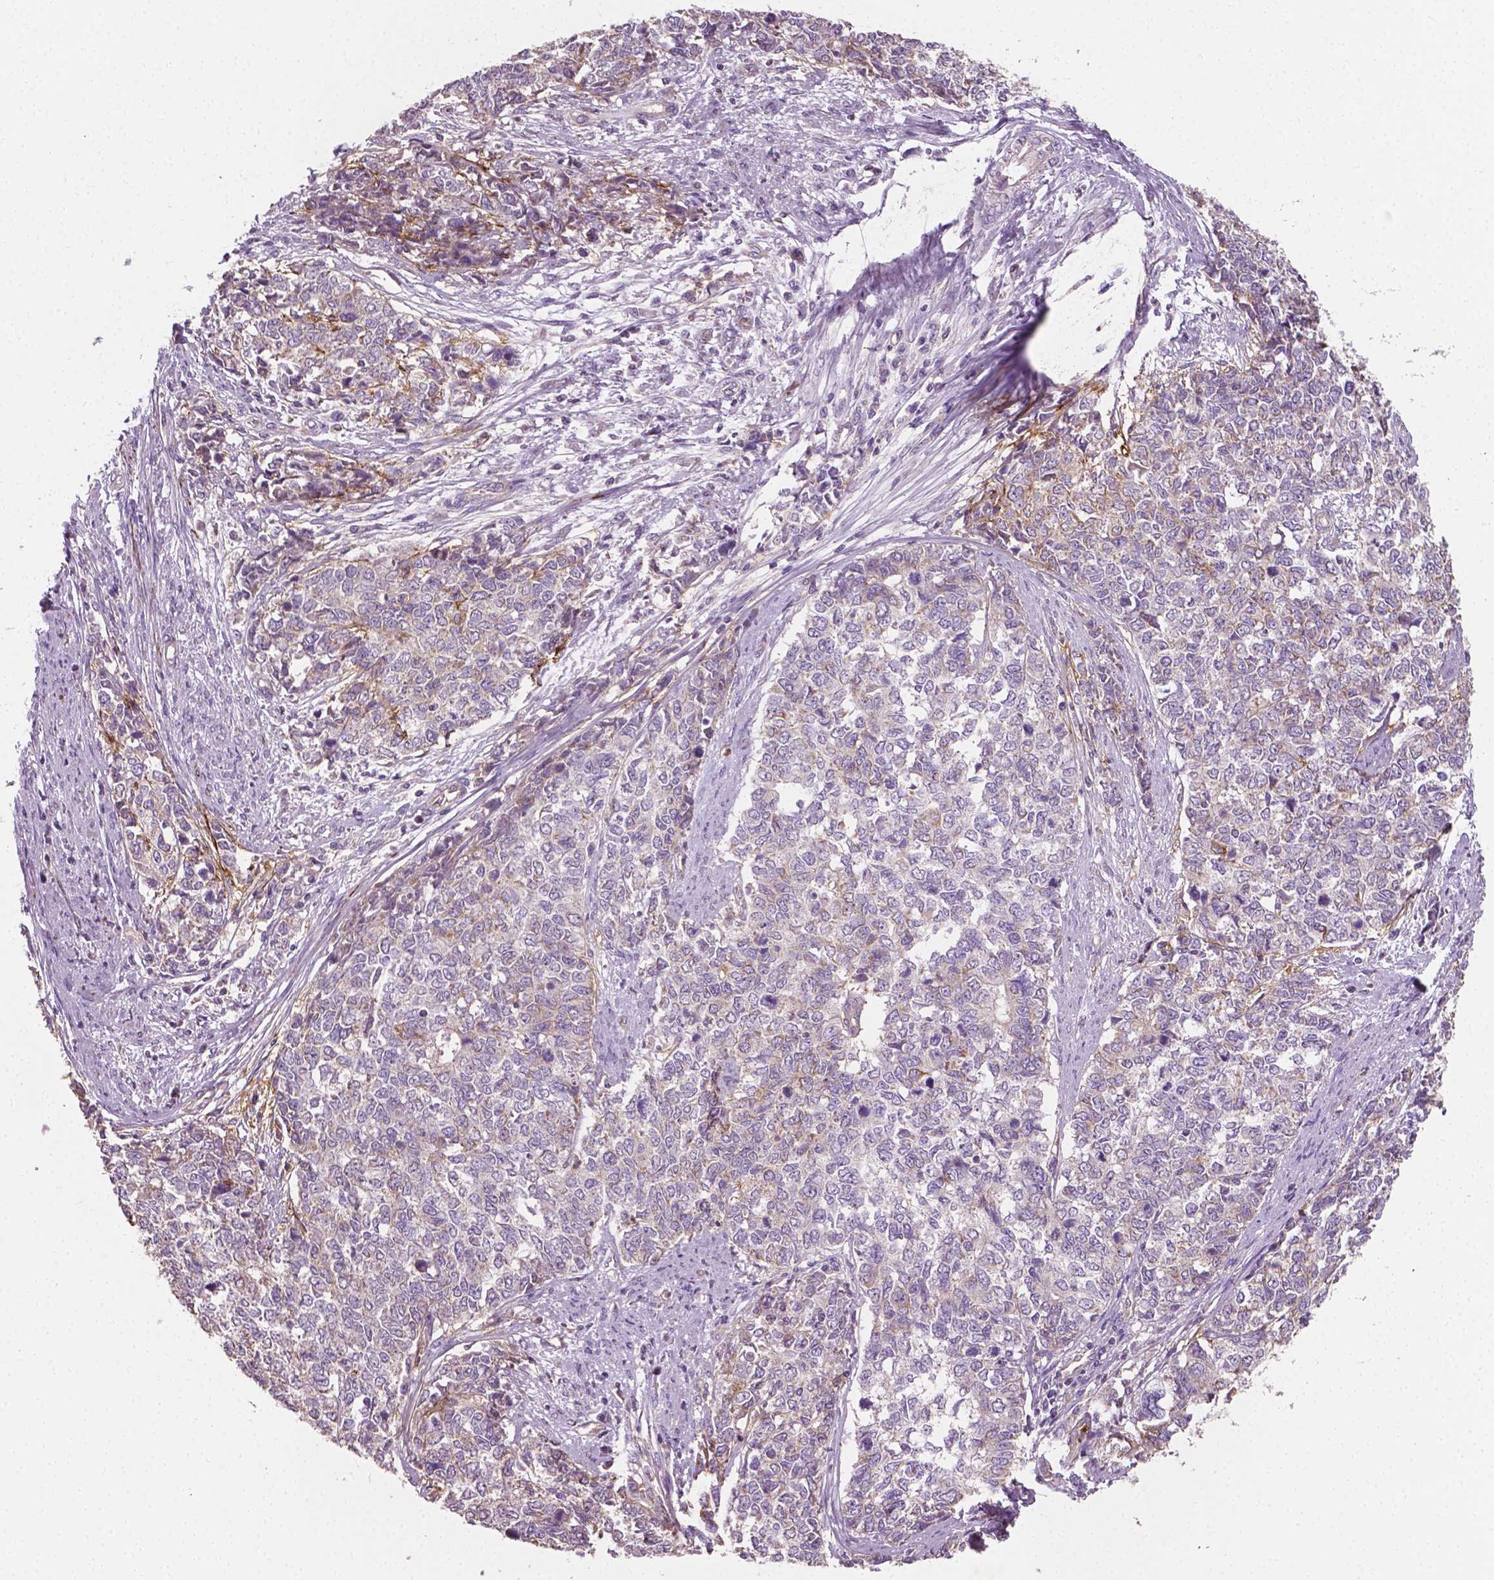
{"staining": {"intensity": "weak", "quantity": "<25%", "location": "cytoplasmic/membranous"}, "tissue": "cervical cancer", "cell_type": "Tumor cells", "image_type": "cancer", "snomed": [{"axis": "morphology", "description": "Adenocarcinoma, NOS"}, {"axis": "topography", "description": "Cervix"}], "caption": "DAB immunohistochemical staining of cervical cancer (adenocarcinoma) demonstrates no significant positivity in tumor cells.", "gene": "PTX3", "patient": {"sex": "female", "age": 63}}